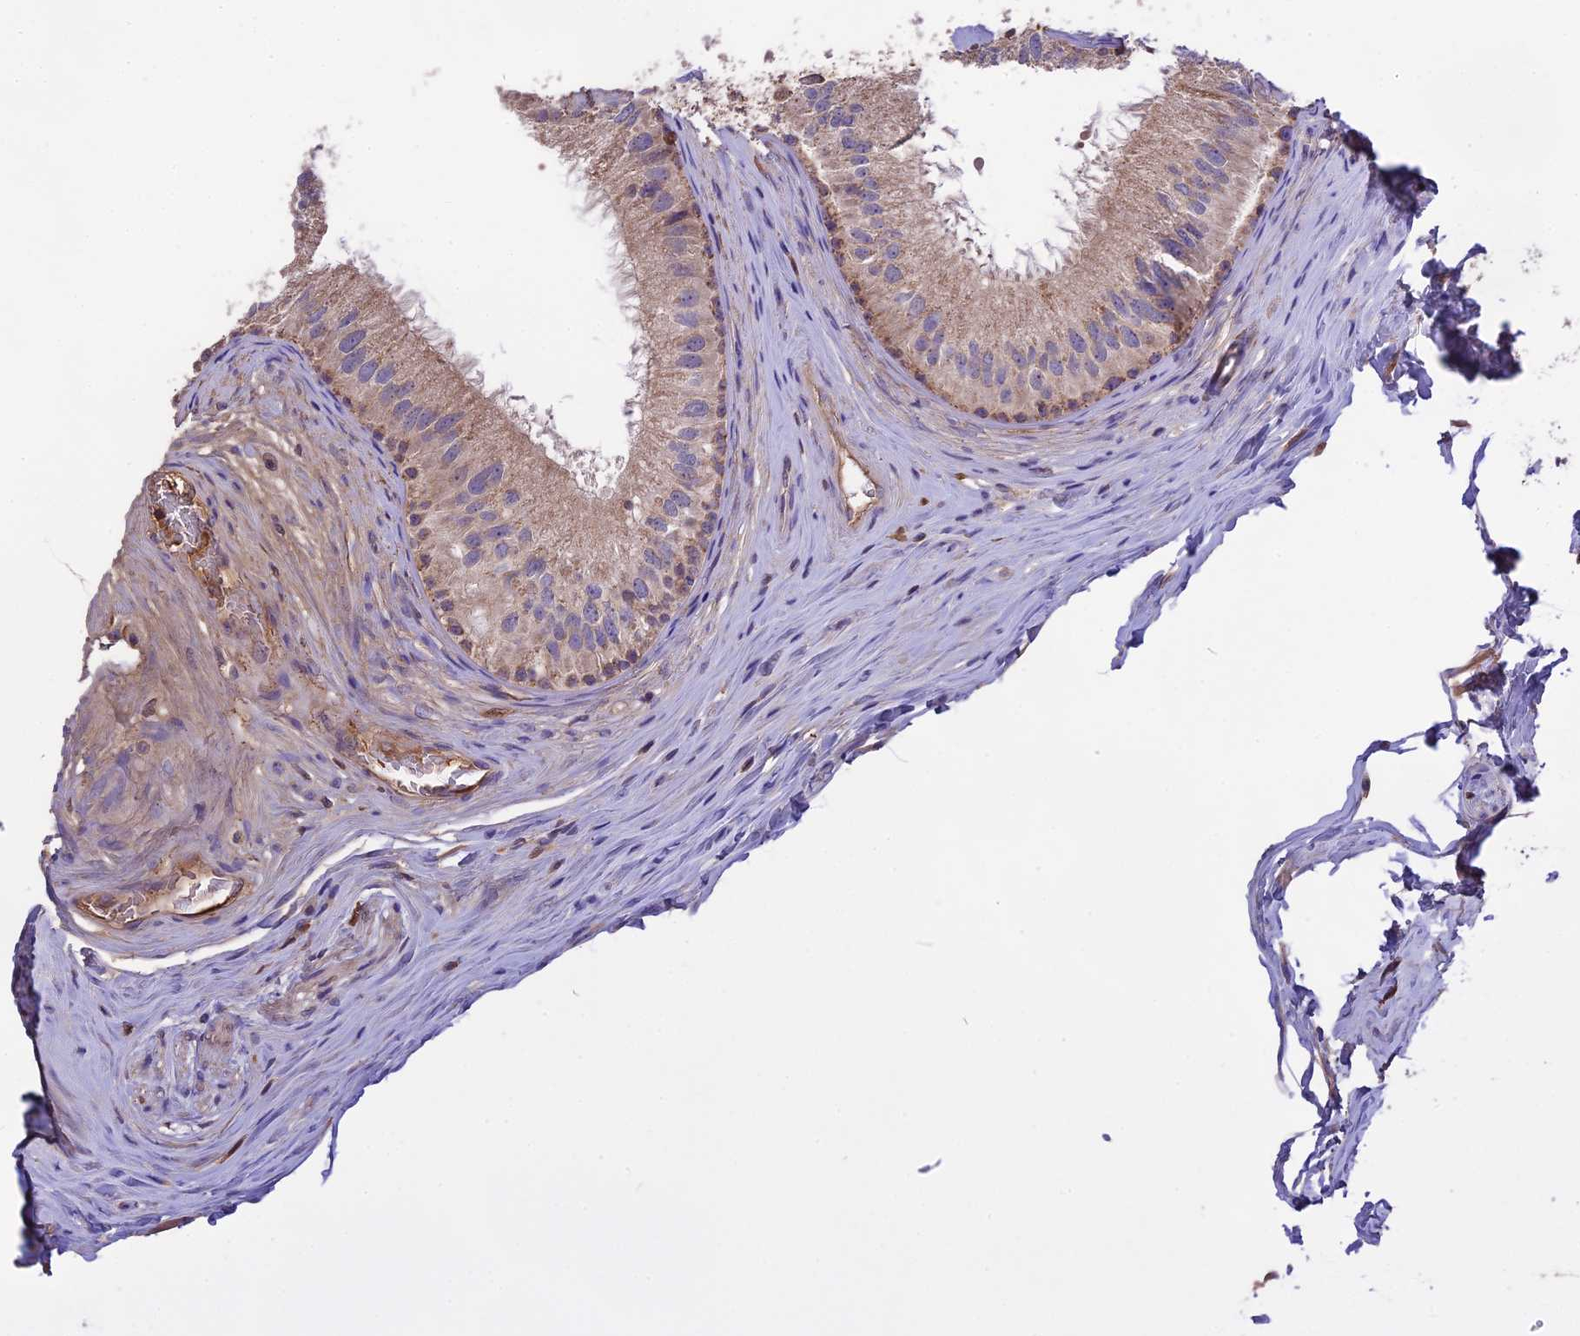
{"staining": {"intensity": "moderate", "quantity": "<25%", "location": "cytoplasmic/membranous"}, "tissue": "epididymis", "cell_type": "Glandular cells", "image_type": "normal", "snomed": [{"axis": "morphology", "description": "Normal tissue, NOS"}, {"axis": "topography", "description": "Epididymis"}], "caption": "A histopathology image of epididymis stained for a protein exhibits moderate cytoplasmic/membranous brown staining in glandular cells. The staining was performed using DAB (3,3'-diaminobenzidine), with brown indicating positive protein expression. Nuclei are stained blue with hematoxylin.", "gene": "NUDT8", "patient": {"sex": "male", "age": 33}}